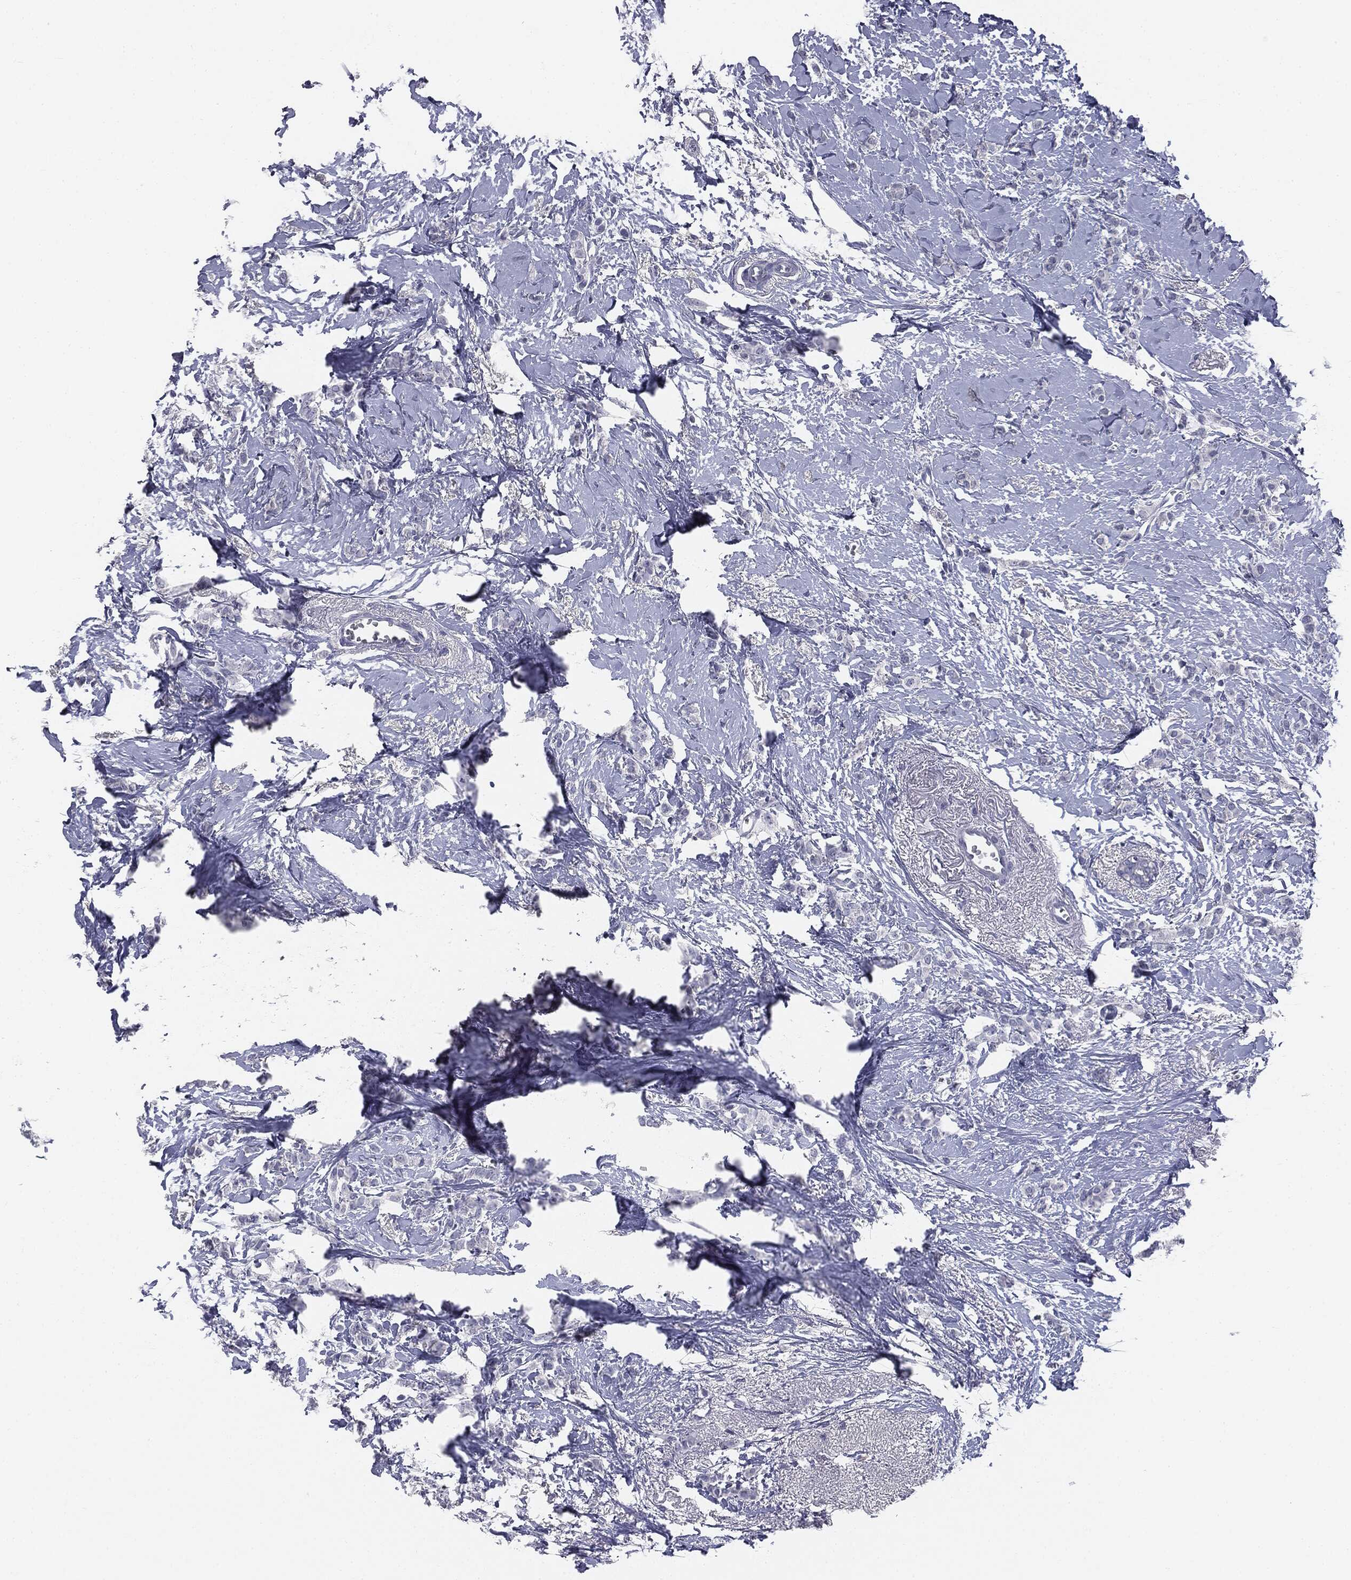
{"staining": {"intensity": "negative", "quantity": "none", "location": "none"}, "tissue": "breast cancer", "cell_type": "Tumor cells", "image_type": "cancer", "snomed": [{"axis": "morphology", "description": "Duct carcinoma"}, {"axis": "topography", "description": "Breast"}], "caption": "Immunohistochemical staining of human infiltrating ductal carcinoma (breast) shows no significant expression in tumor cells.", "gene": "AFP", "patient": {"sex": "female", "age": 85}}